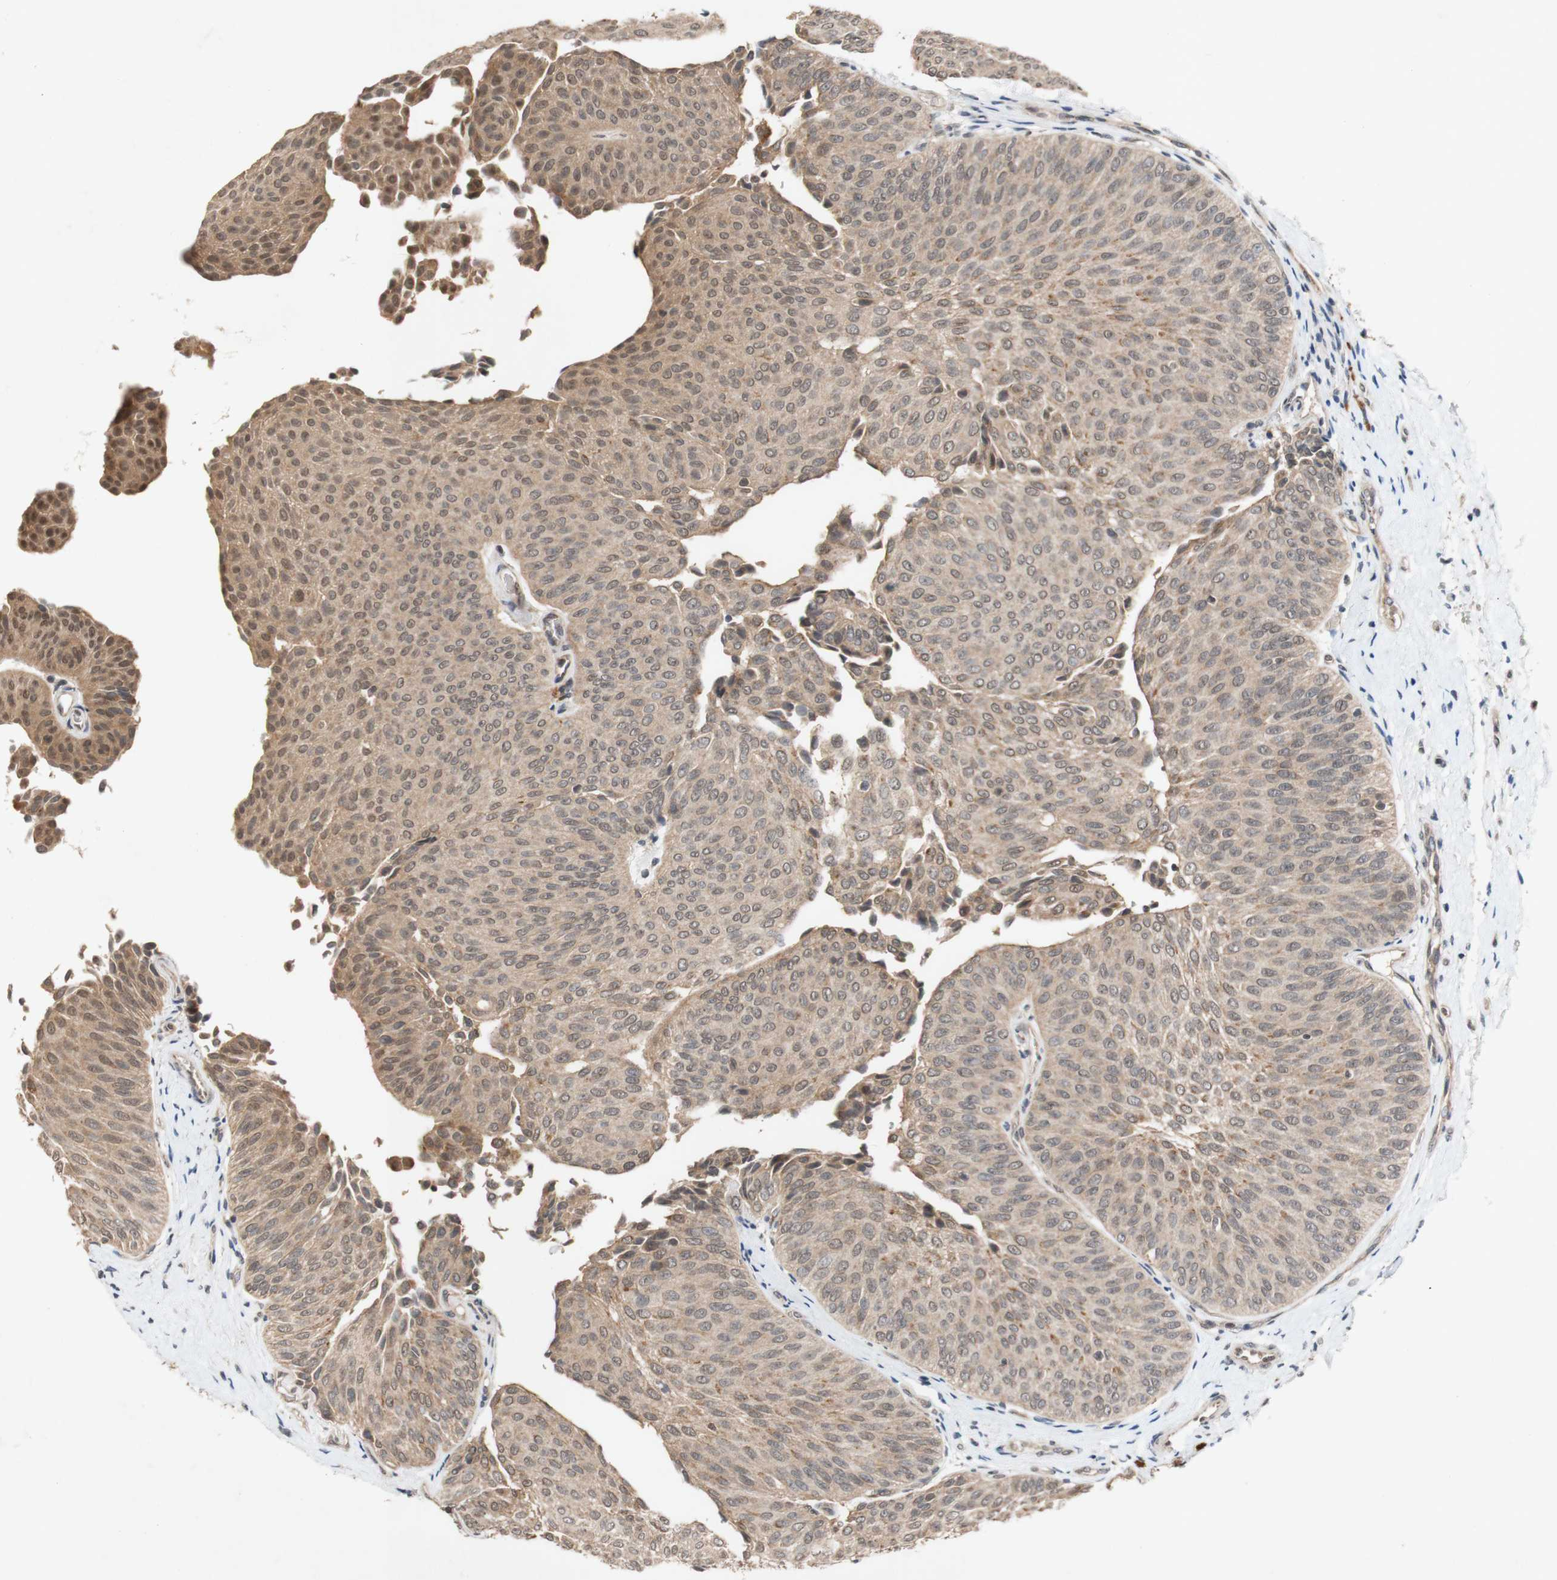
{"staining": {"intensity": "moderate", "quantity": ">75%", "location": "cytoplasmic/membranous,nuclear"}, "tissue": "urothelial cancer", "cell_type": "Tumor cells", "image_type": "cancer", "snomed": [{"axis": "morphology", "description": "Urothelial carcinoma, Low grade"}, {"axis": "topography", "description": "Urinary bladder"}], "caption": "Moderate cytoplasmic/membranous and nuclear staining is seen in about >75% of tumor cells in urothelial carcinoma (low-grade).", "gene": "PIN1", "patient": {"sex": "female", "age": 60}}